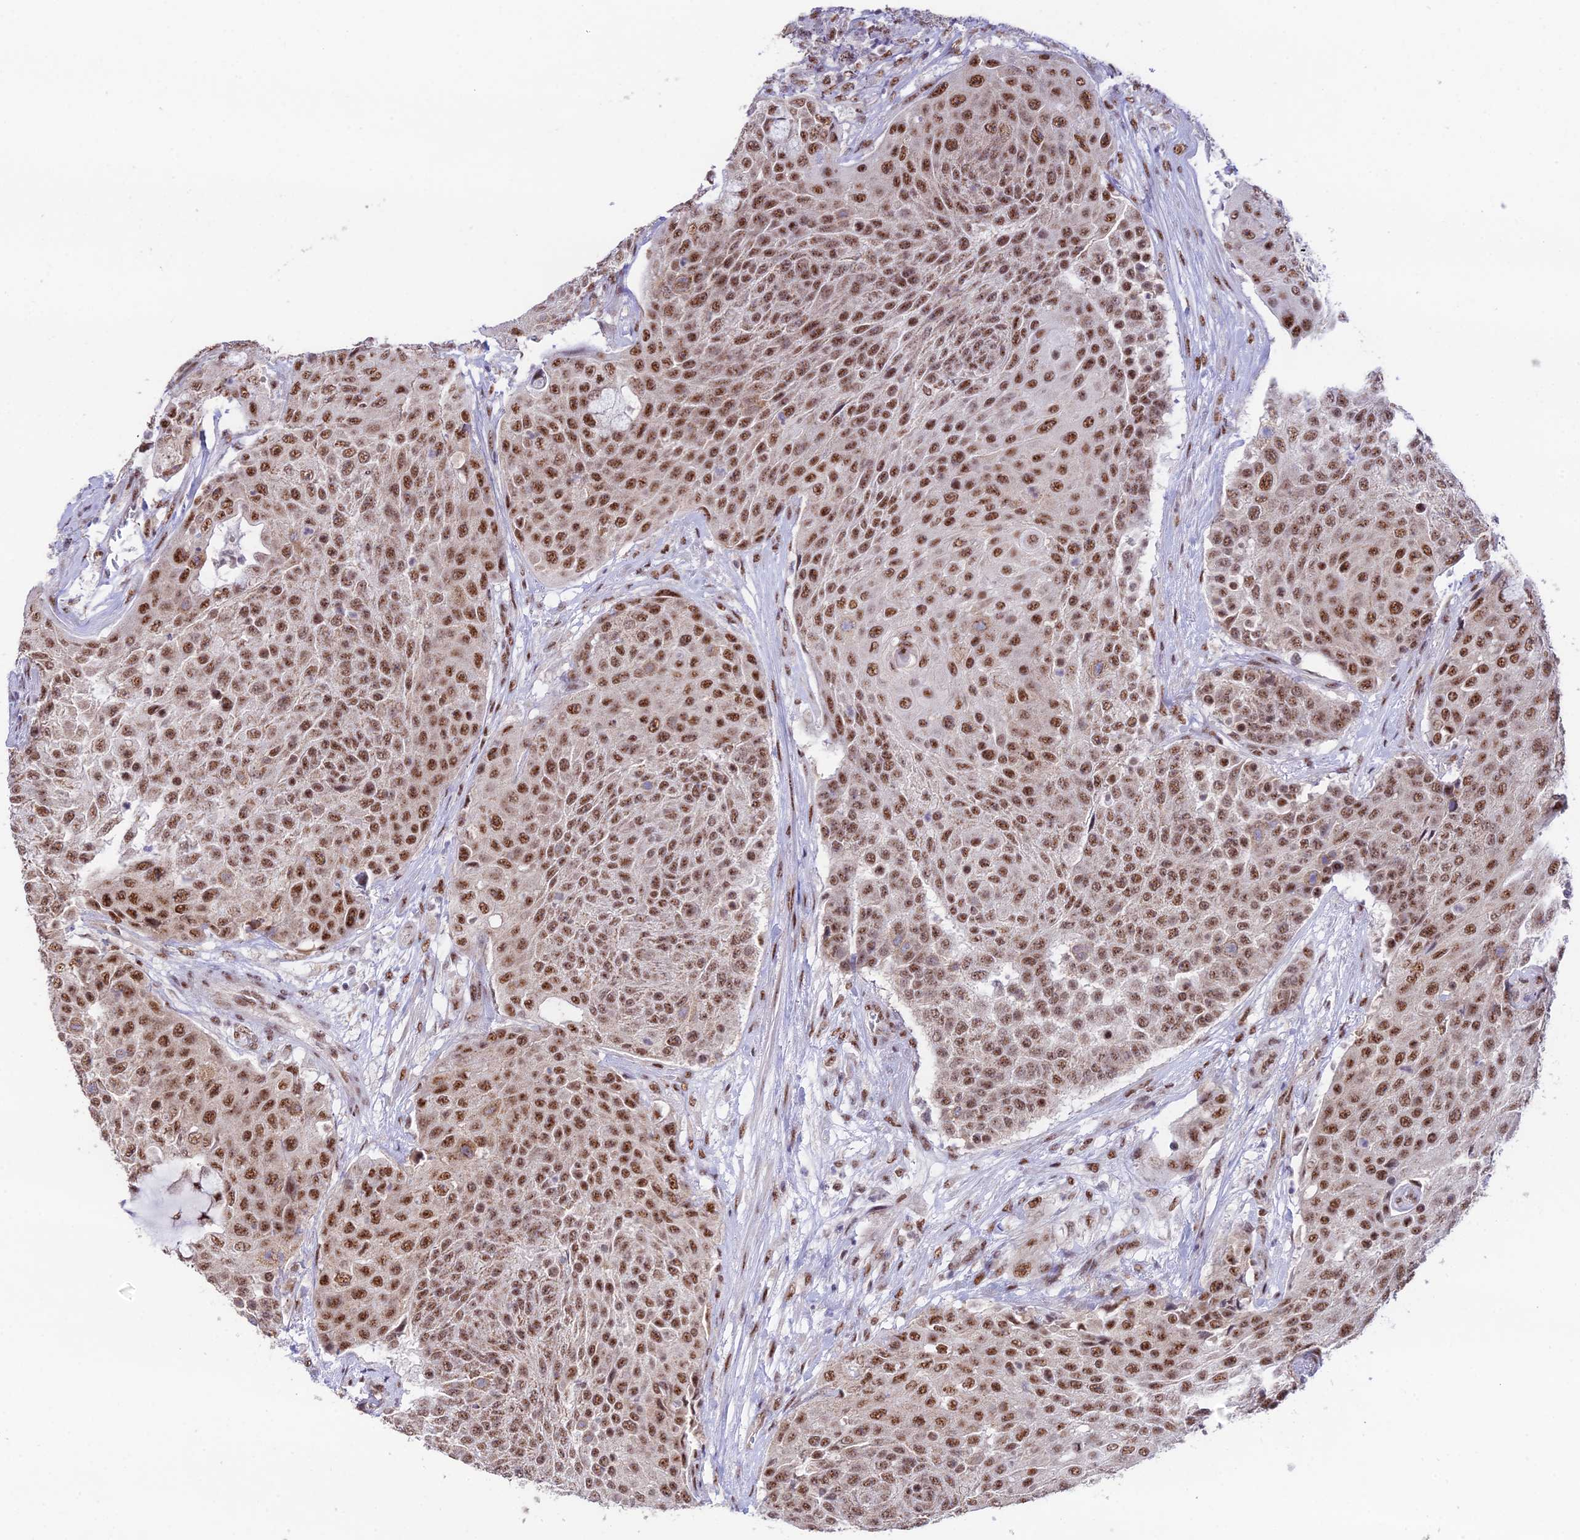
{"staining": {"intensity": "moderate", "quantity": ">75%", "location": "nuclear"}, "tissue": "urothelial cancer", "cell_type": "Tumor cells", "image_type": "cancer", "snomed": [{"axis": "morphology", "description": "Urothelial carcinoma, High grade"}, {"axis": "topography", "description": "Urinary bladder"}], "caption": "There is medium levels of moderate nuclear expression in tumor cells of urothelial cancer, as demonstrated by immunohistochemical staining (brown color).", "gene": "THOC7", "patient": {"sex": "female", "age": 63}}